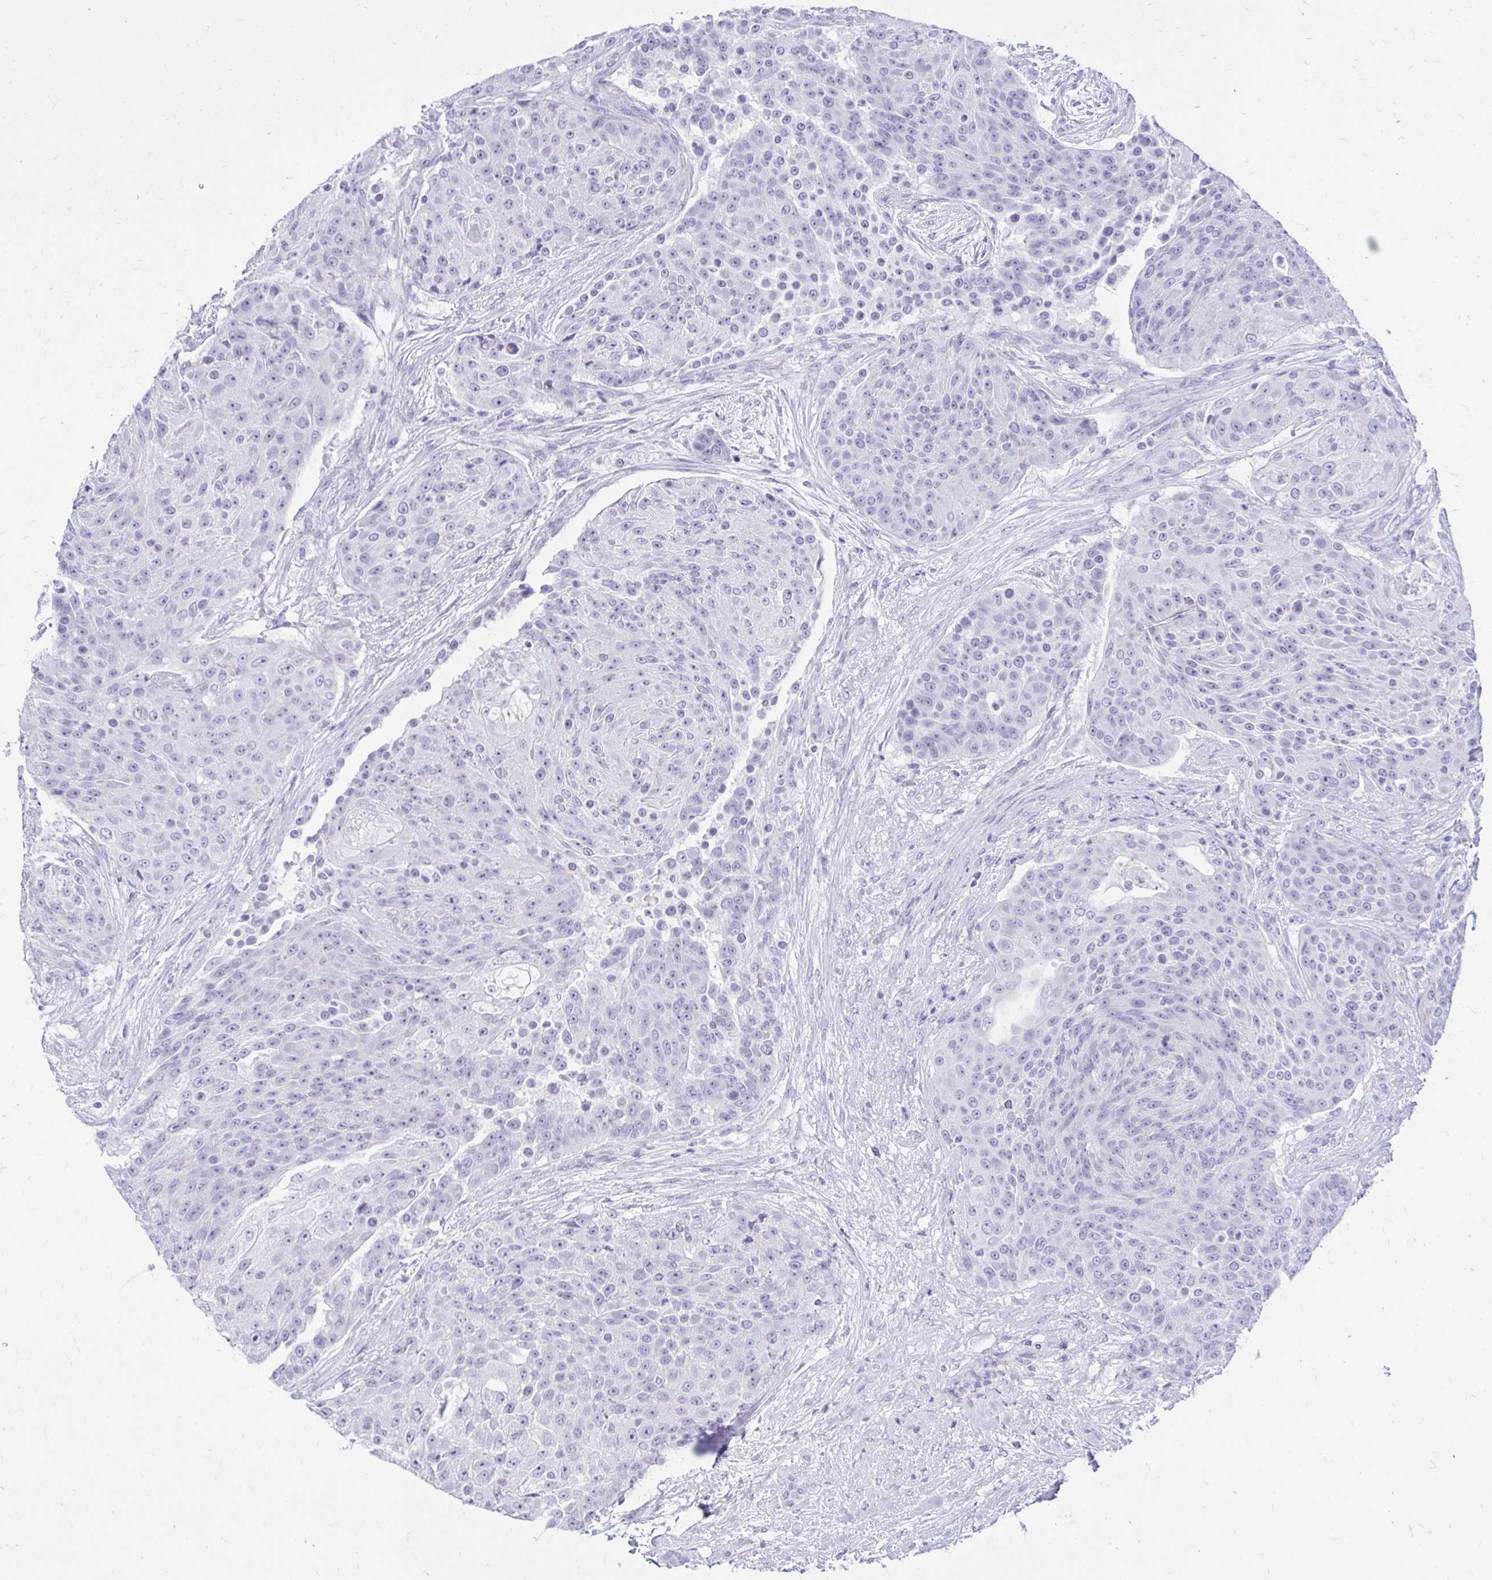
{"staining": {"intensity": "negative", "quantity": "none", "location": "none"}, "tissue": "urothelial cancer", "cell_type": "Tumor cells", "image_type": "cancer", "snomed": [{"axis": "morphology", "description": "Urothelial carcinoma, High grade"}, {"axis": "topography", "description": "Urinary bladder"}], "caption": "Immunohistochemistry histopathology image of urothelial cancer stained for a protein (brown), which reveals no positivity in tumor cells.", "gene": "NANOGNB", "patient": {"sex": "female", "age": 63}}